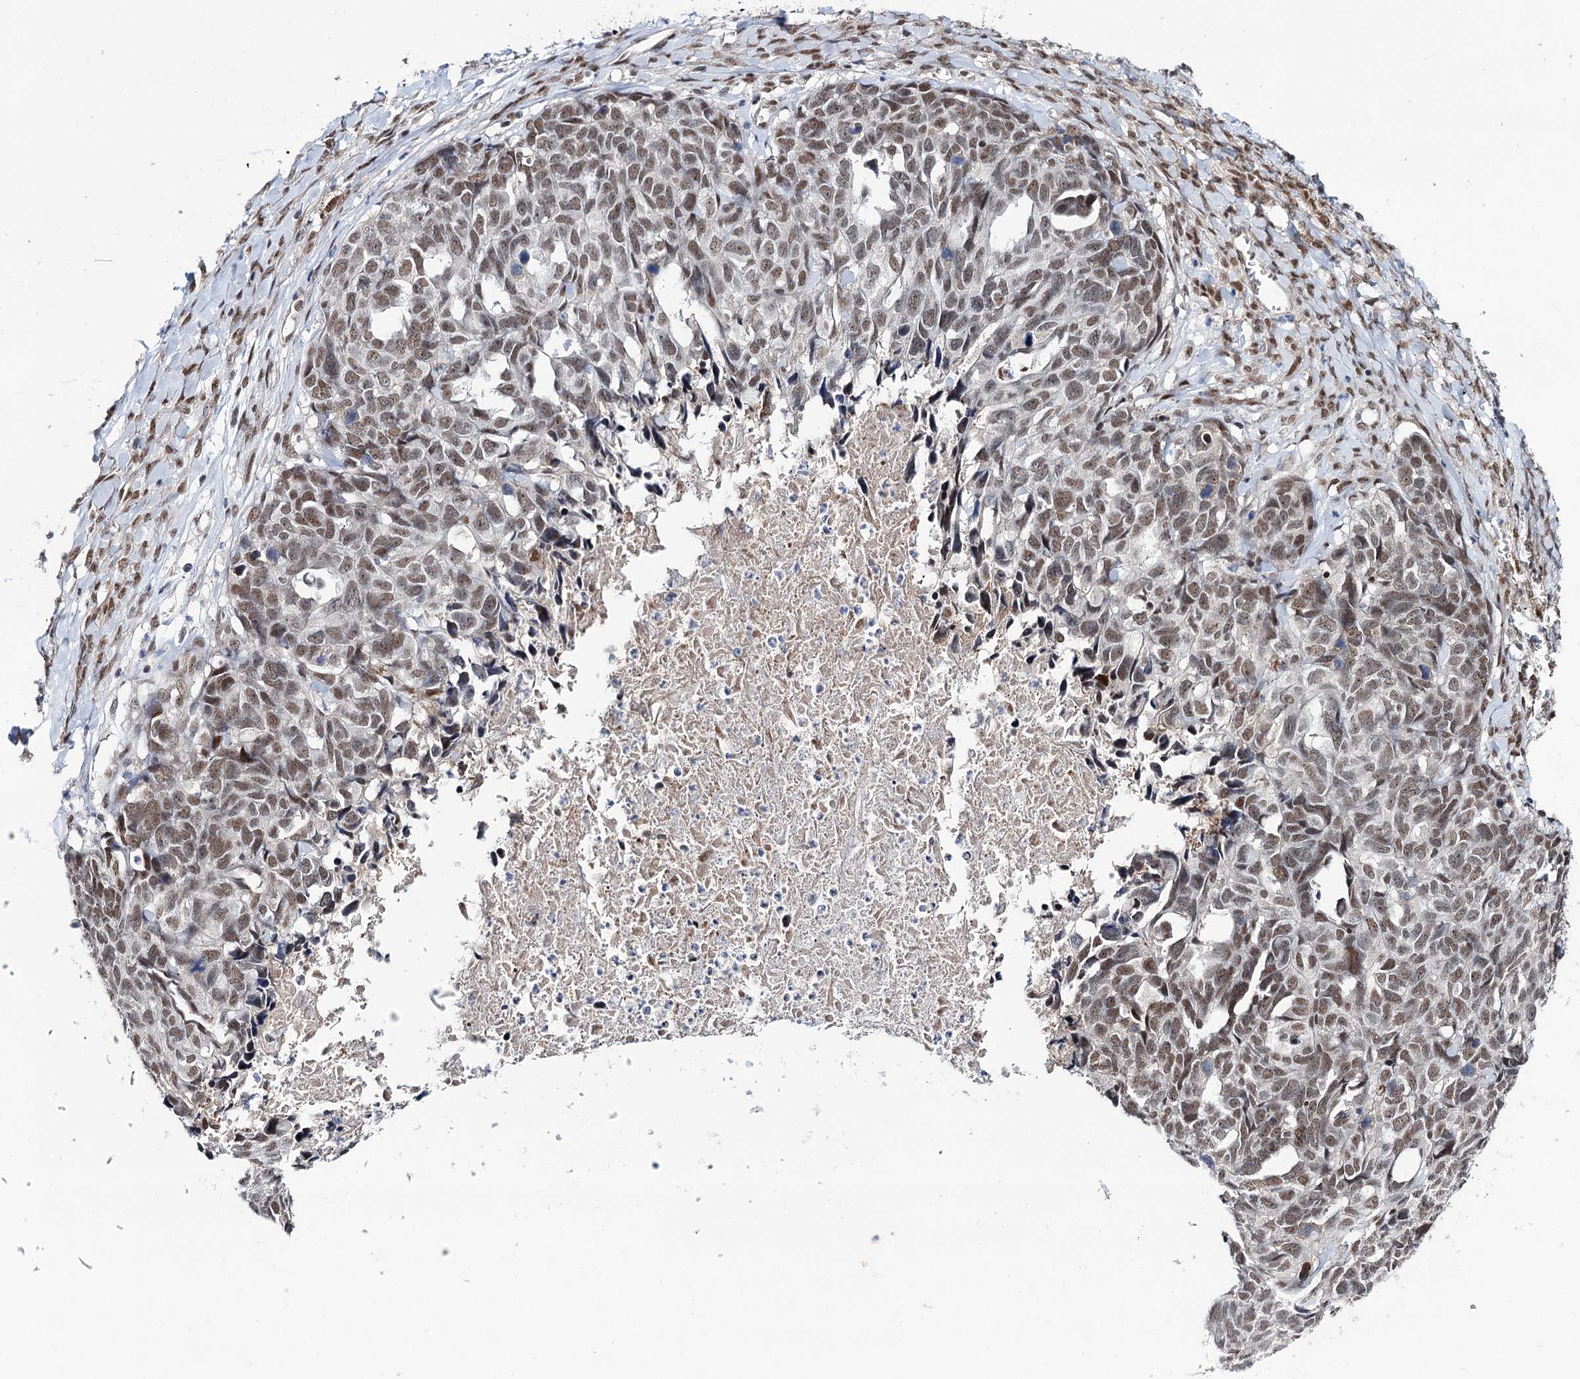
{"staining": {"intensity": "moderate", "quantity": ">75%", "location": "nuclear"}, "tissue": "ovarian cancer", "cell_type": "Tumor cells", "image_type": "cancer", "snomed": [{"axis": "morphology", "description": "Cystadenocarcinoma, serous, NOS"}, {"axis": "topography", "description": "Ovary"}], "caption": "Immunohistochemistry histopathology image of neoplastic tissue: ovarian serous cystadenocarcinoma stained using IHC exhibits medium levels of moderate protein expression localized specifically in the nuclear of tumor cells, appearing as a nuclear brown color.", "gene": "FAM53A", "patient": {"sex": "female", "age": 79}}